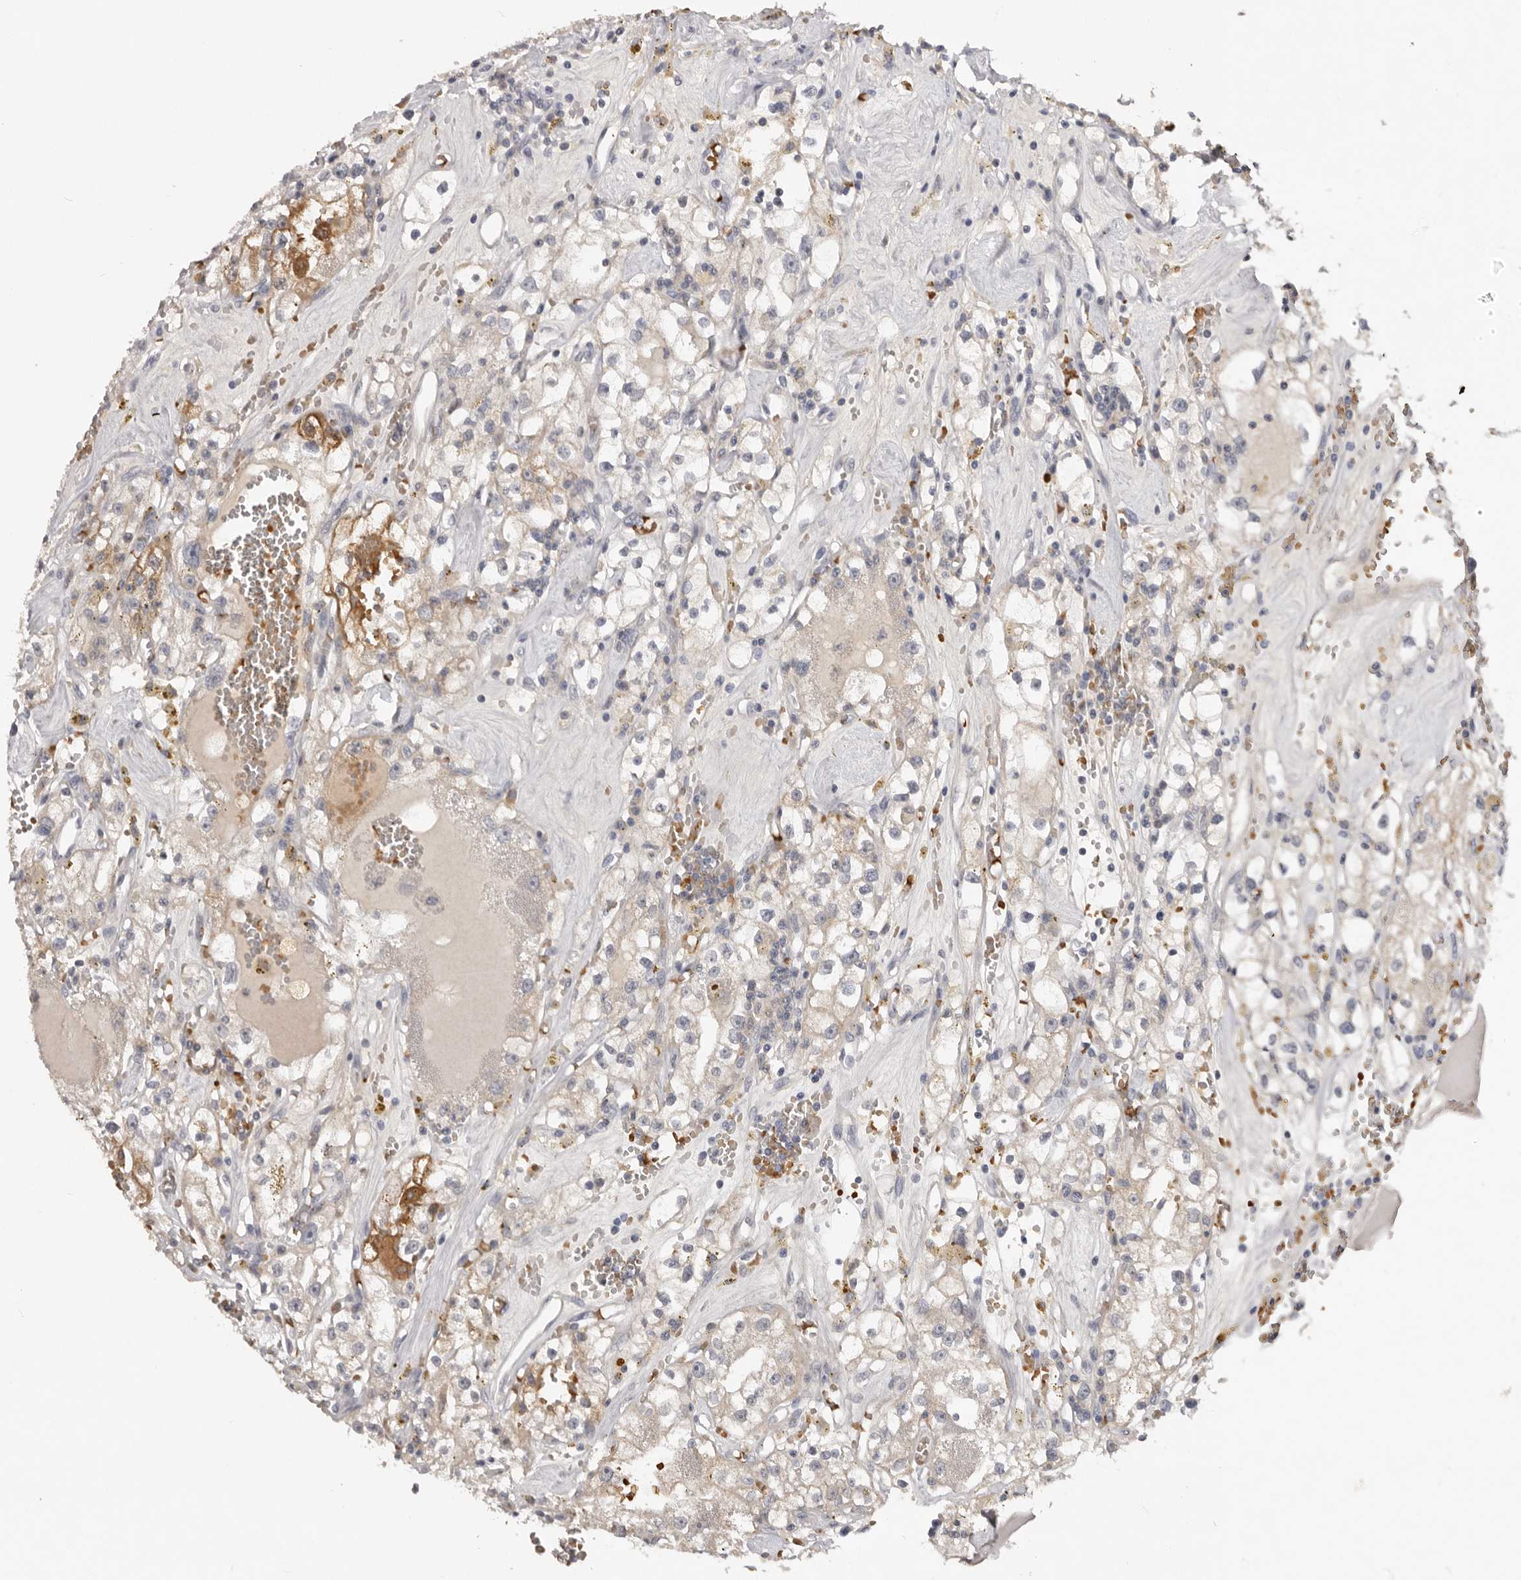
{"staining": {"intensity": "negative", "quantity": "none", "location": "none"}, "tissue": "renal cancer", "cell_type": "Tumor cells", "image_type": "cancer", "snomed": [{"axis": "morphology", "description": "Adenocarcinoma, NOS"}, {"axis": "topography", "description": "Kidney"}], "caption": "A high-resolution micrograph shows immunohistochemistry (IHC) staining of renal cancer (adenocarcinoma), which shows no significant expression in tumor cells.", "gene": "TNR", "patient": {"sex": "male", "age": 56}}